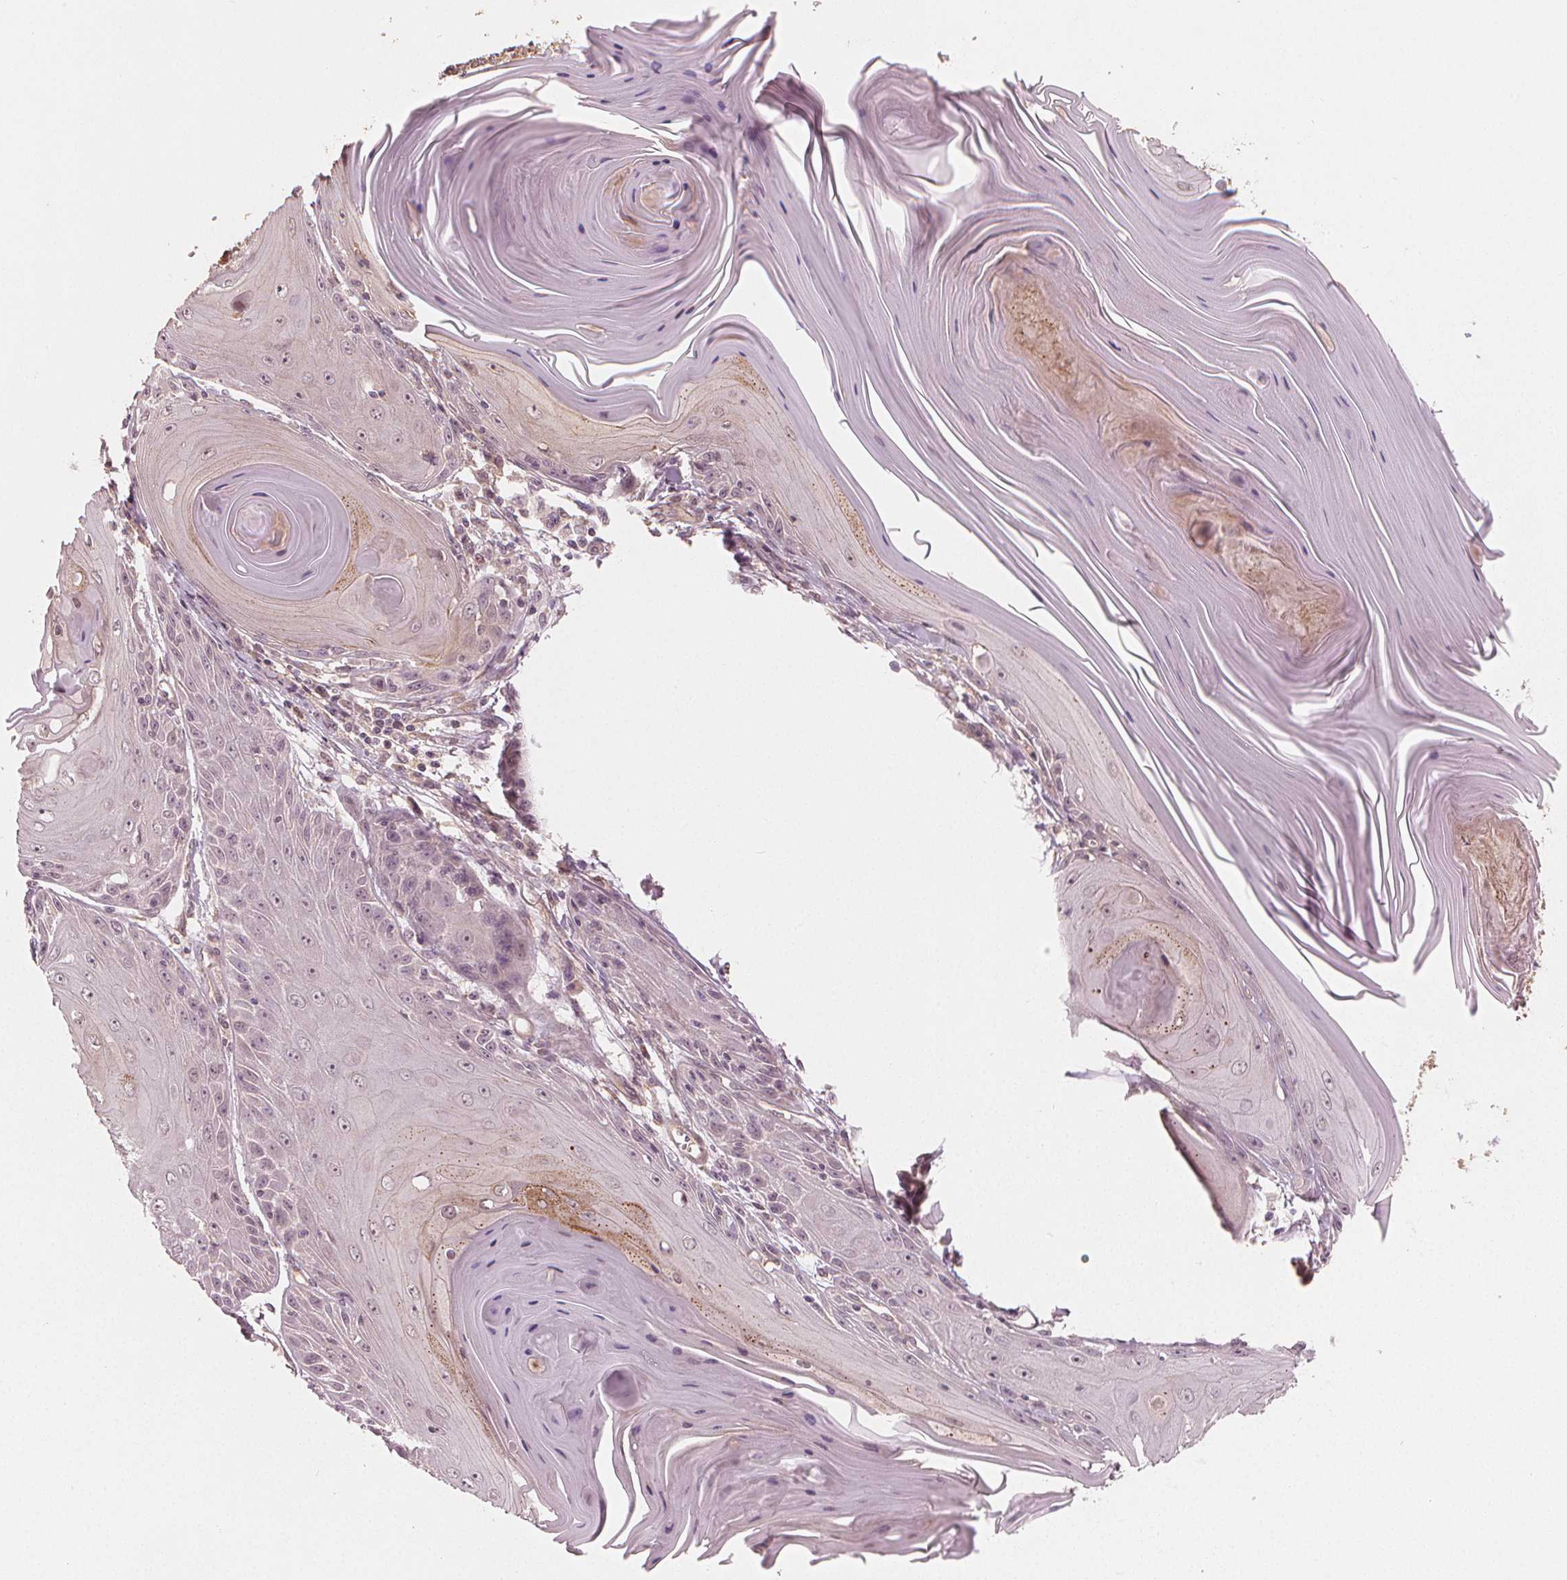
{"staining": {"intensity": "moderate", "quantity": "<25%", "location": "cytoplasmic/membranous"}, "tissue": "skin cancer", "cell_type": "Tumor cells", "image_type": "cancer", "snomed": [{"axis": "morphology", "description": "Squamous cell carcinoma, NOS"}, {"axis": "topography", "description": "Skin"}, {"axis": "topography", "description": "Vulva"}], "caption": "A histopathology image showing moderate cytoplasmic/membranous positivity in approximately <25% of tumor cells in squamous cell carcinoma (skin), as visualized by brown immunohistochemical staining.", "gene": "CLBA1", "patient": {"sex": "female", "age": 85}}